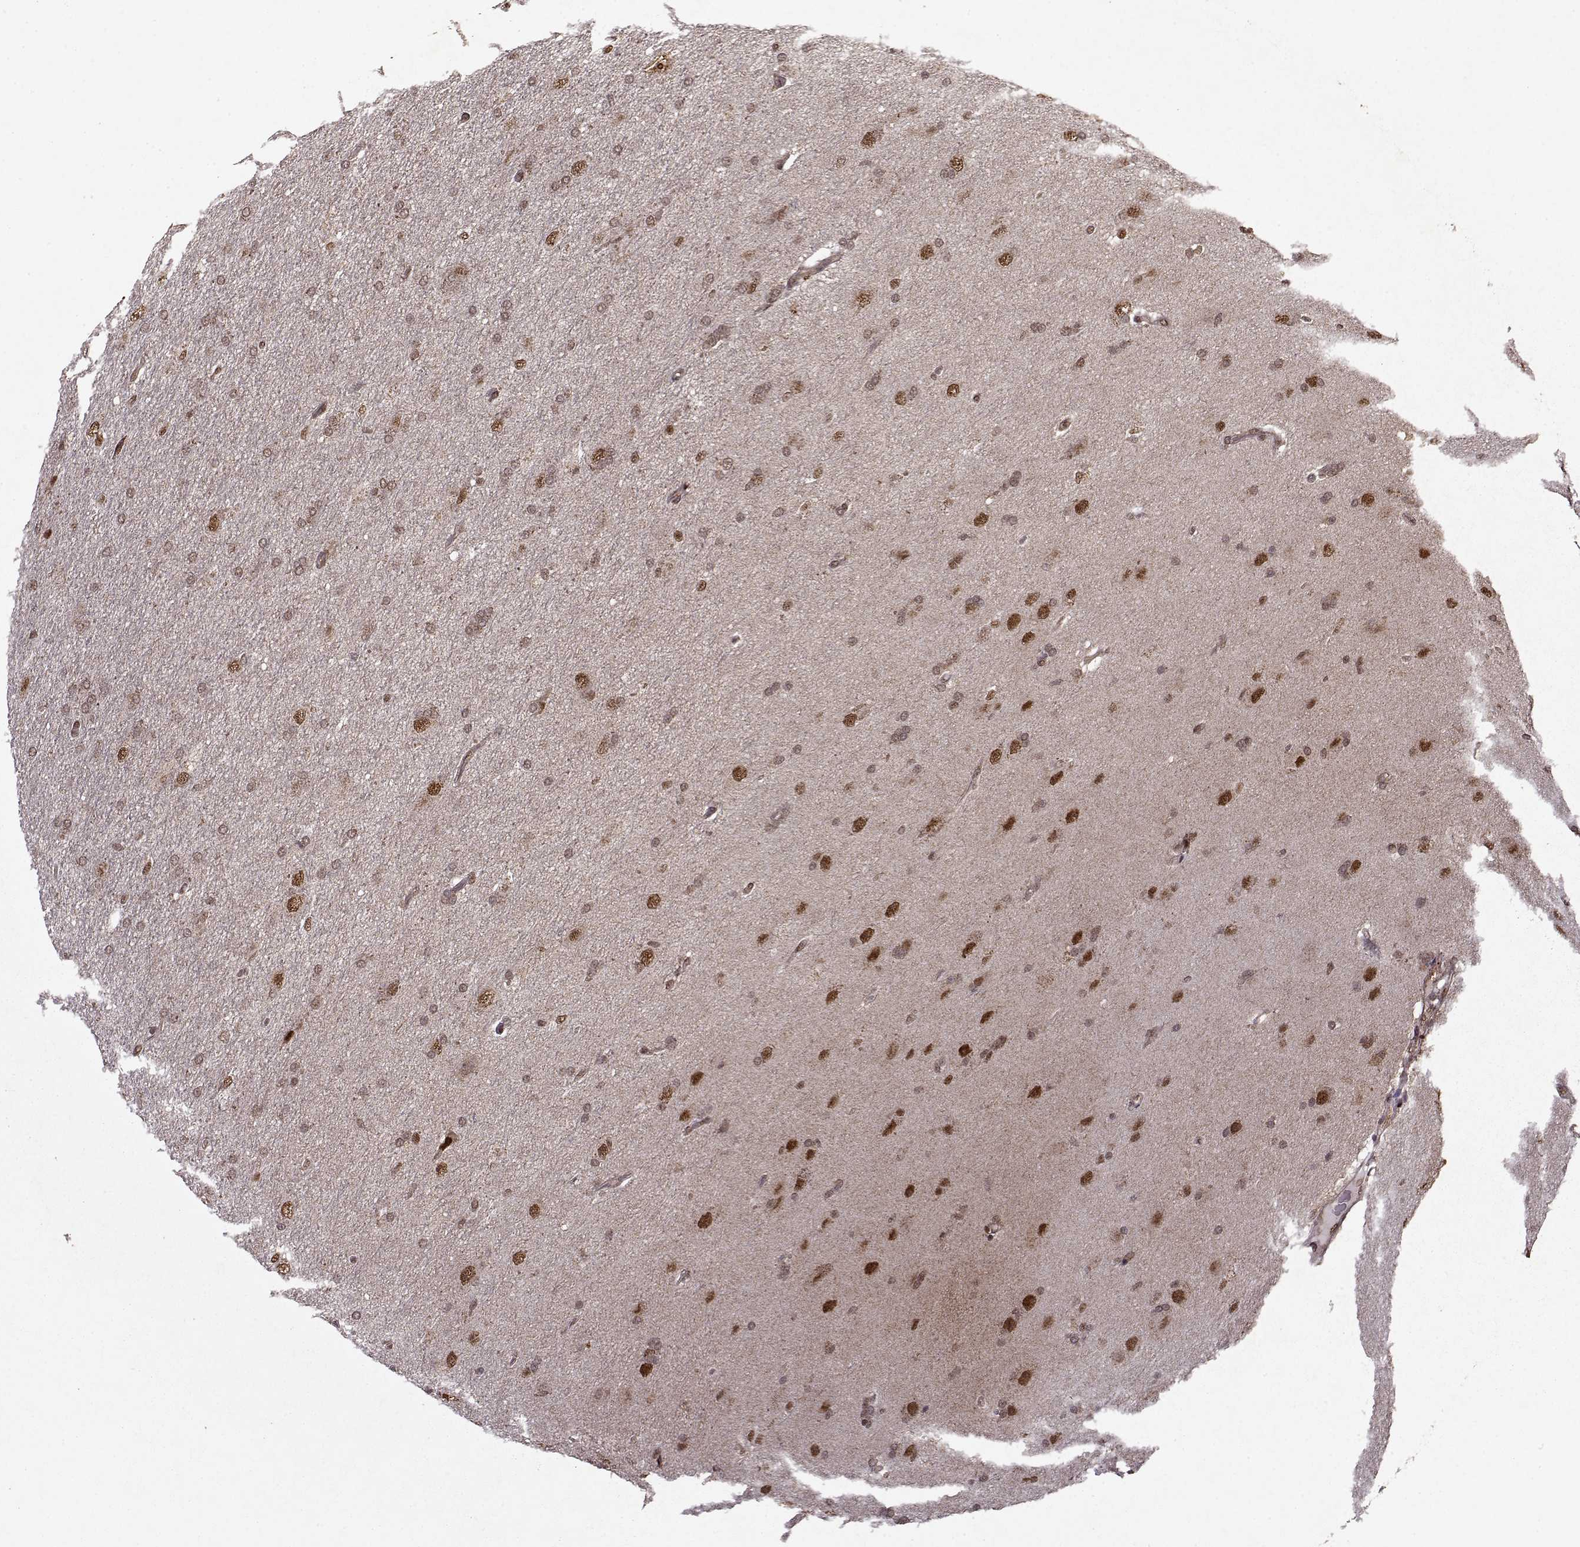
{"staining": {"intensity": "weak", "quantity": "<25%", "location": "nuclear"}, "tissue": "glioma", "cell_type": "Tumor cells", "image_type": "cancer", "snomed": [{"axis": "morphology", "description": "Glioma, malignant, High grade"}, {"axis": "topography", "description": "Cerebral cortex"}], "caption": "Immunohistochemistry (IHC) of high-grade glioma (malignant) reveals no staining in tumor cells. Brightfield microscopy of IHC stained with DAB (brown) and hematoxylin (blue), captured at high magnification.", "gene": "PSMA7", "patient": {"sex": "male", "age": 70}}